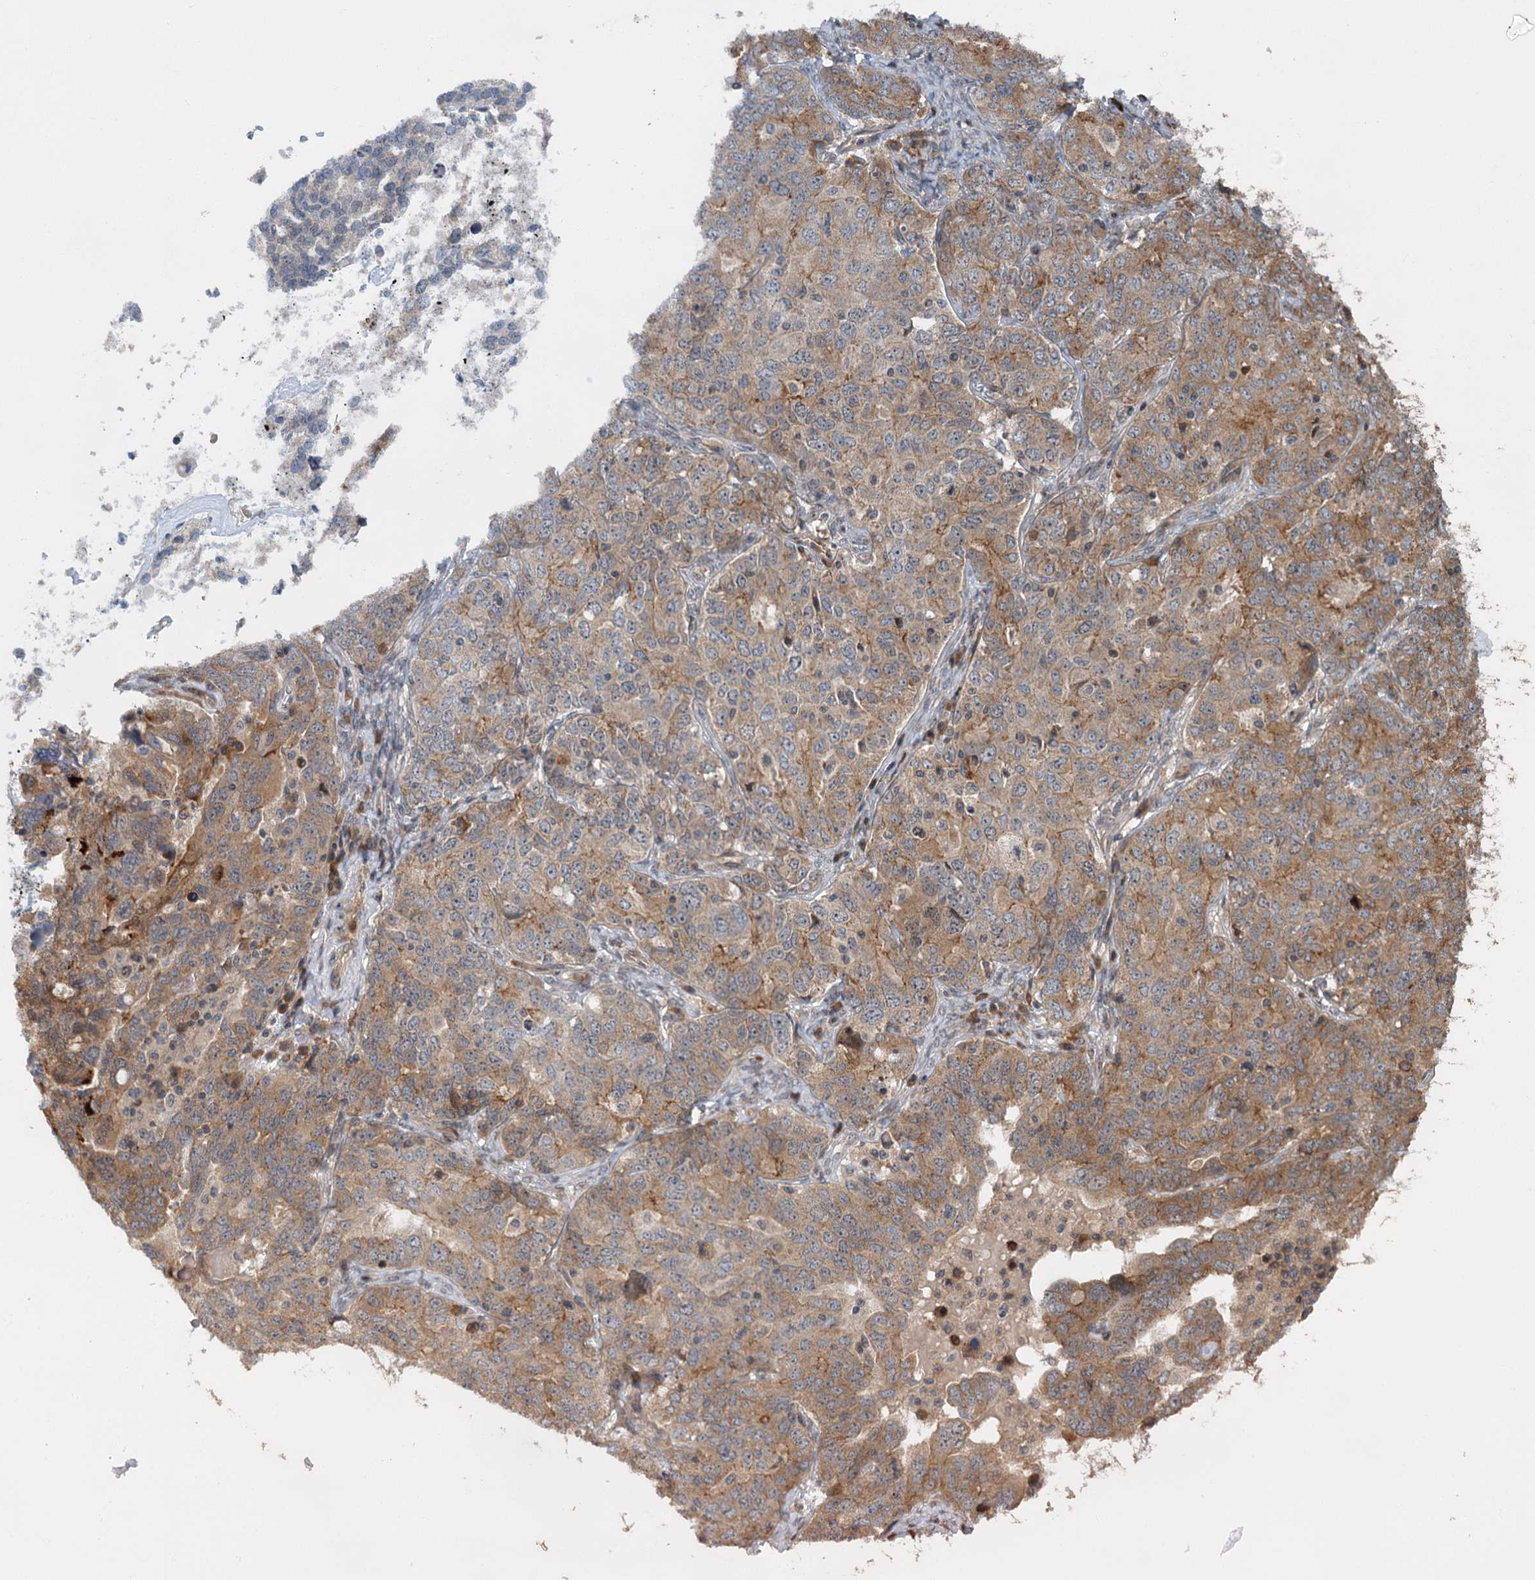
{"staining": {"intensity": "moderate", "quantity": "25%-75%", "location": "cytoplasmic/membranous"}, "tissue": "ovarian cancer", "cell_type": "Tumor cells", "image_type": "cancer", "snomed": [{"axis": "morphology", "description": "Carcinoma, endometroid"}, {"axis": "topography", "description": "Ovary"}], "caption": "This micrograph demonstrates immunohistochemistry (IHC) staining of human ovarian cancer (endometroid carcinoma), with medium moderate cytoplasmic/membranous positivity in about 25%-75% of tumor cells.", "gene": "KANSL2", "patient": {"sex": "female", "age": 62}}